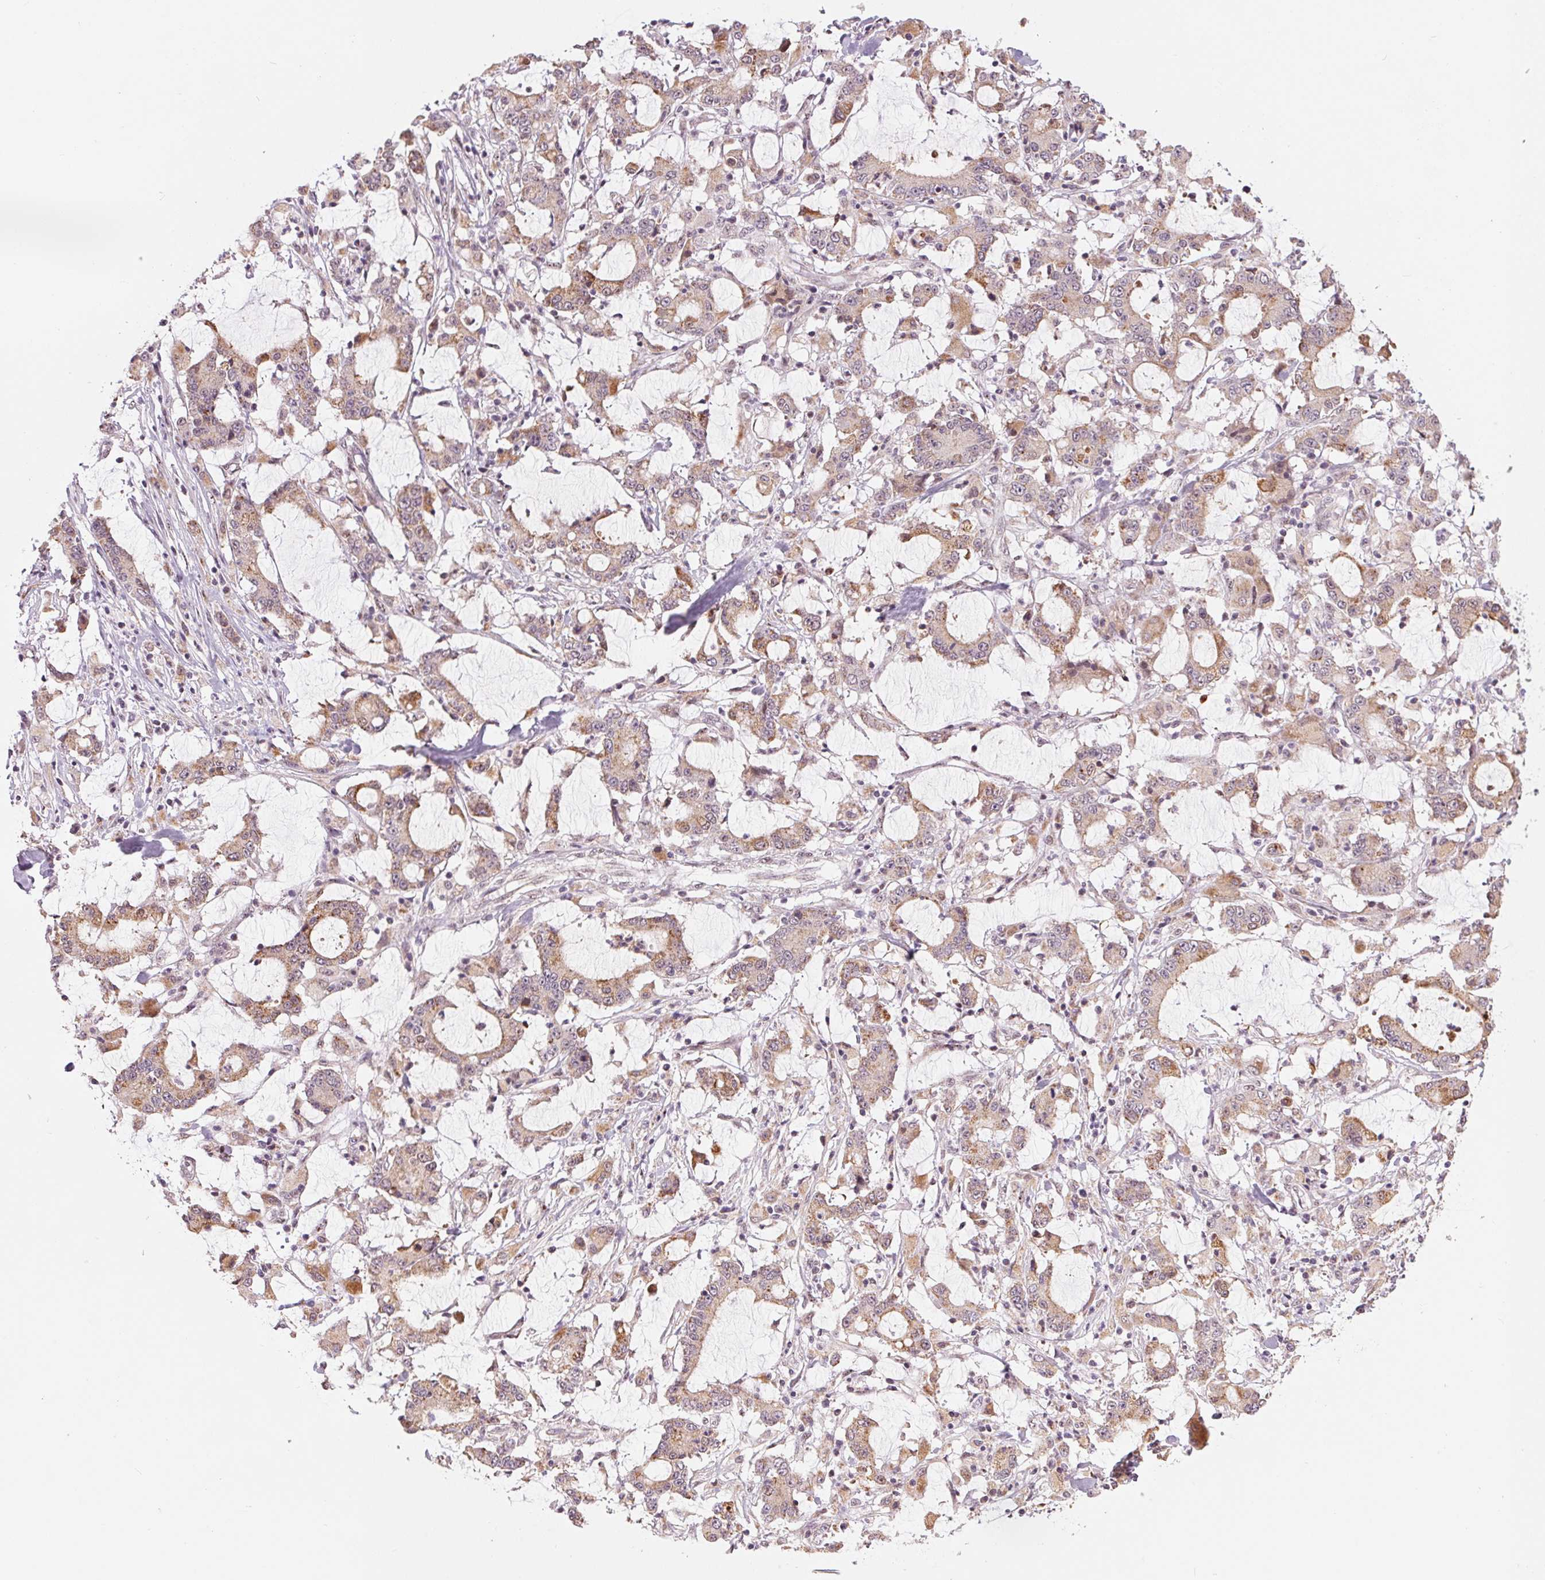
{"staining": {"intensity": "weak", "quantity": ">75%", "location": "cytoplasmic/membranous"}, "tissue": "stomach cancer", "cell_type": "Tumor cells", "image_type": "cancer", "snomed": [{"axis": "morphology", "description": "Adenocarcinoma, NOS"}, {"axis": "topography", "description": "Stomach, upper"}], "caption": "Immunohistochemical staining of stomach cancer shows low levels of weak cytoplasmic/membranous staining in about >75% of tumor cells. (Brightfield microscopy of DAB IHC at high magnification).", "gene": "ARHGAP32", "patient": {"sex": "male", "age": 68}}